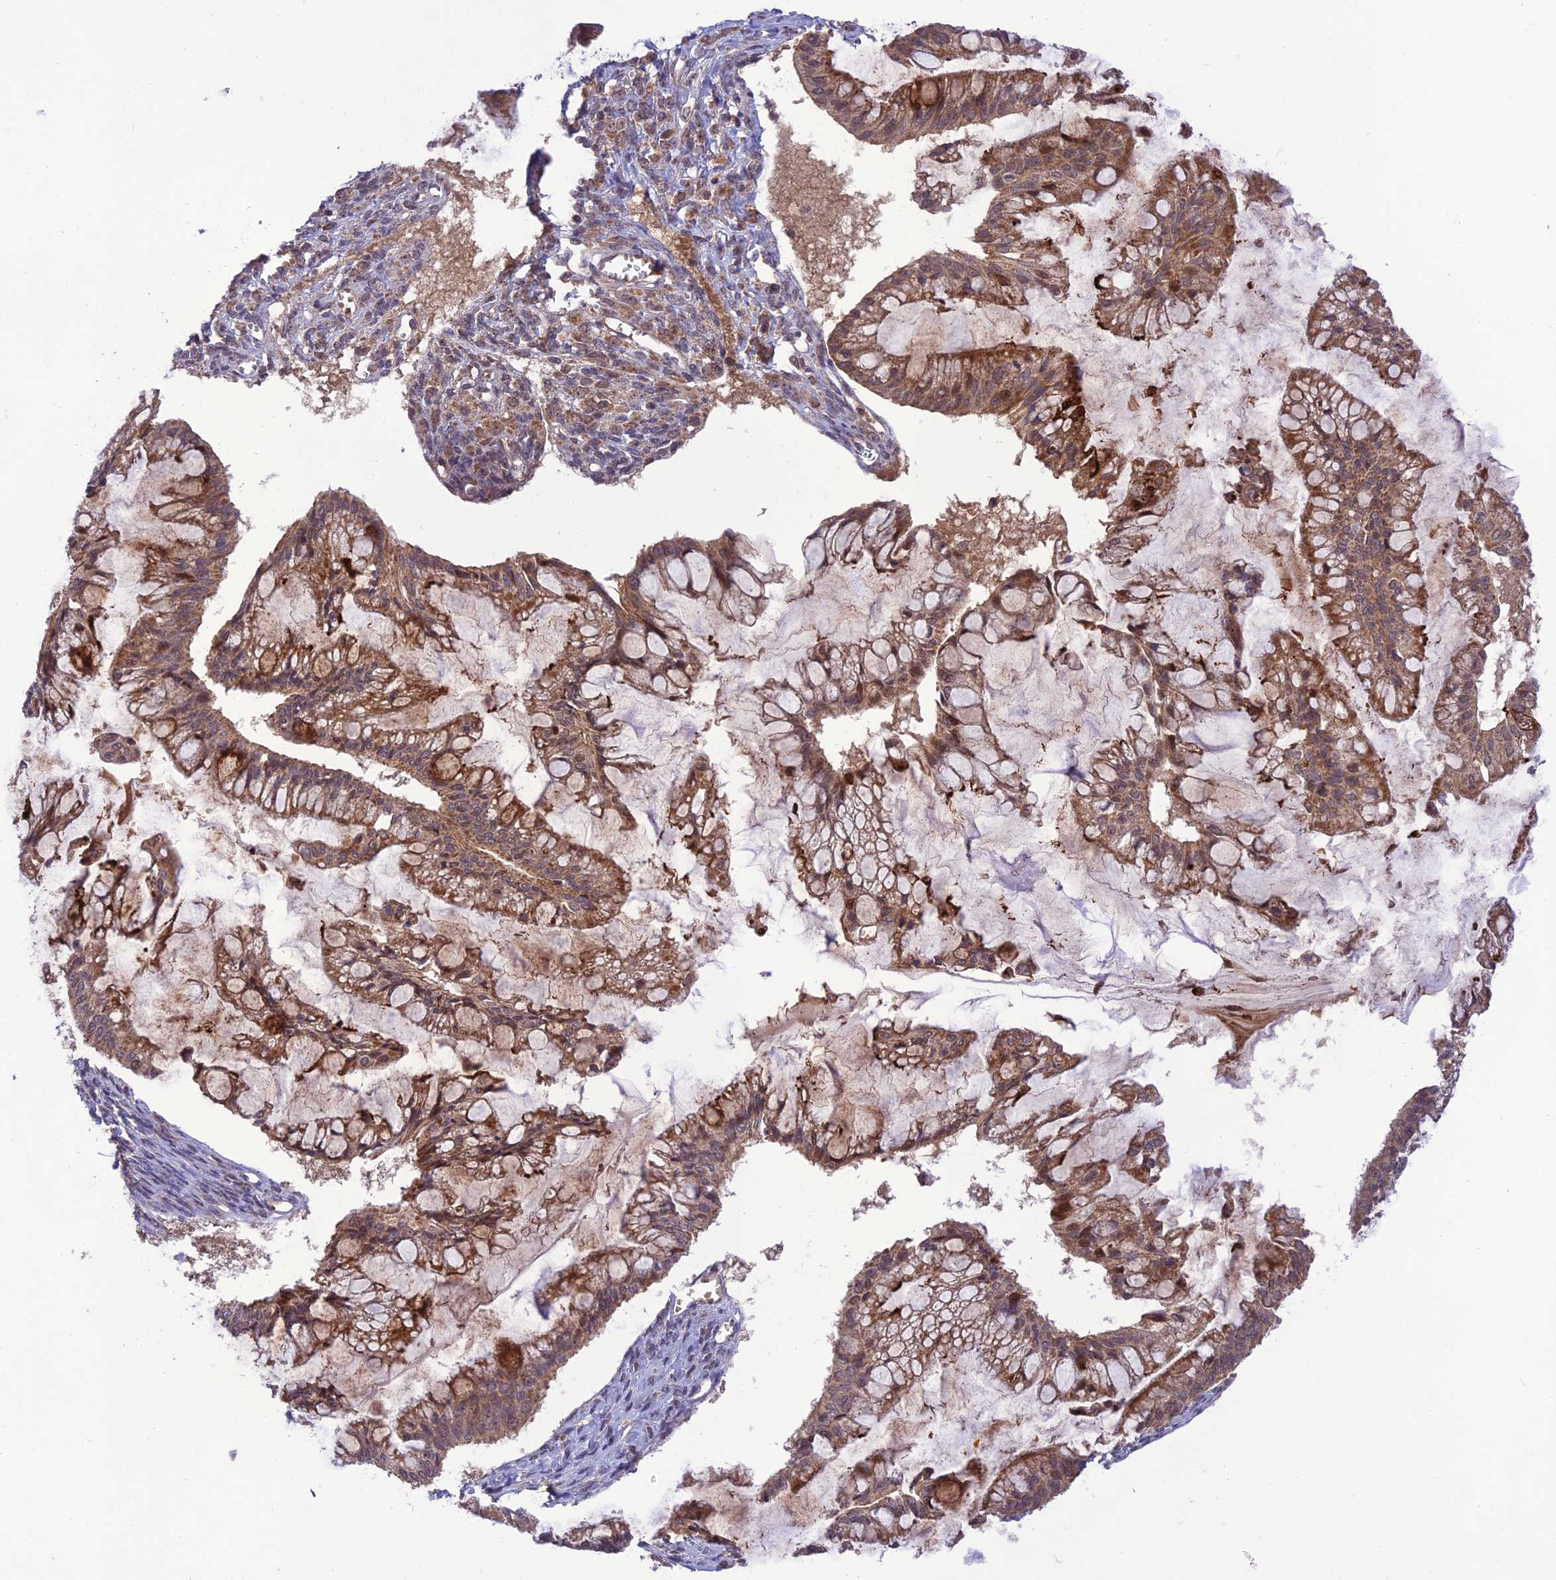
{"staining": {"intensity": "moderate", "quantity": ">75%", "location": "cytoplasmic/membranous"}, "tissue": "ovarian cancer", "cell_type": "Tumor cells", "image_type": "cancer", "snomed": [{"axis": "morphology", "description": "Cystadenocarcinoma, mucinous, NOS"}, {"axis": "topography", "description": "Ovary"}], "caption": "Immunohistochemical staining of human mucinous cystadenocarcinoma (ovarian) demonstrates medium levels of moderate cytoplasmic/membranous staining in about >75% of tumor cells.", "gene": "NDUFC1", "patient": {"sex": "female", "age": 73}}